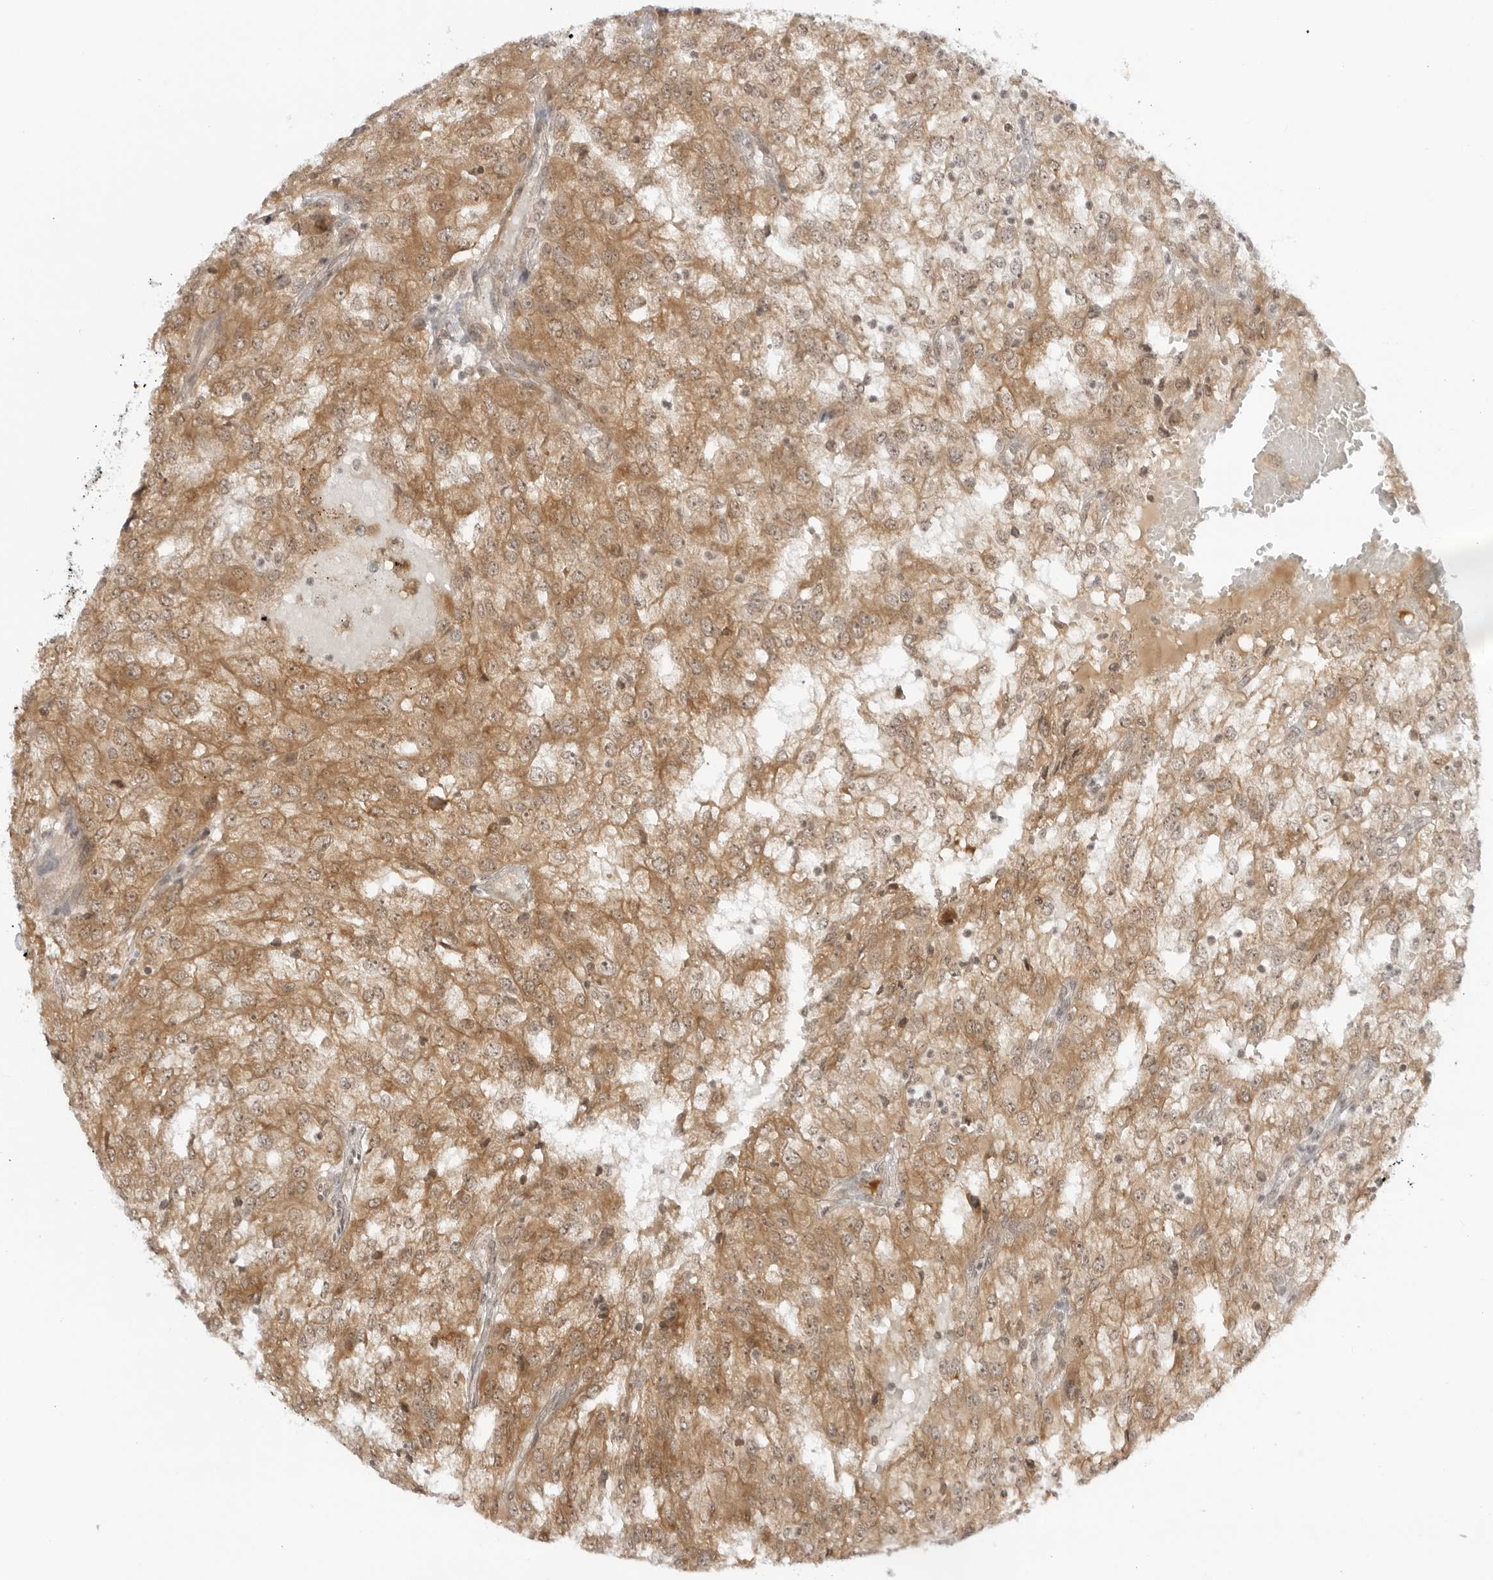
{"staining": {"intensity": "moderate", "quantity": ">75%", "location": "cytoplasmic/membranous"}, "tissue": "renal cancer", "cell_type": "Tumor cells", "image_type": "cancer", "snomed": [{"axis": "morphology", "description": "Adenocarcinoma, NOS"}, {"axis": "topography", "description": "Kidney"}], "caption": "IHC image of neoplastic tissue: human adenocarcinoma (renal) stained using IHC reveals medium levels of moderate protein expression localized specifically in the cytoplasmic/membranous of tumor cells, appearing as a cytoplasmic/membranous brown color.", "gene": "PRRC2C", "patient": {"sex": "female", "age": 54}}